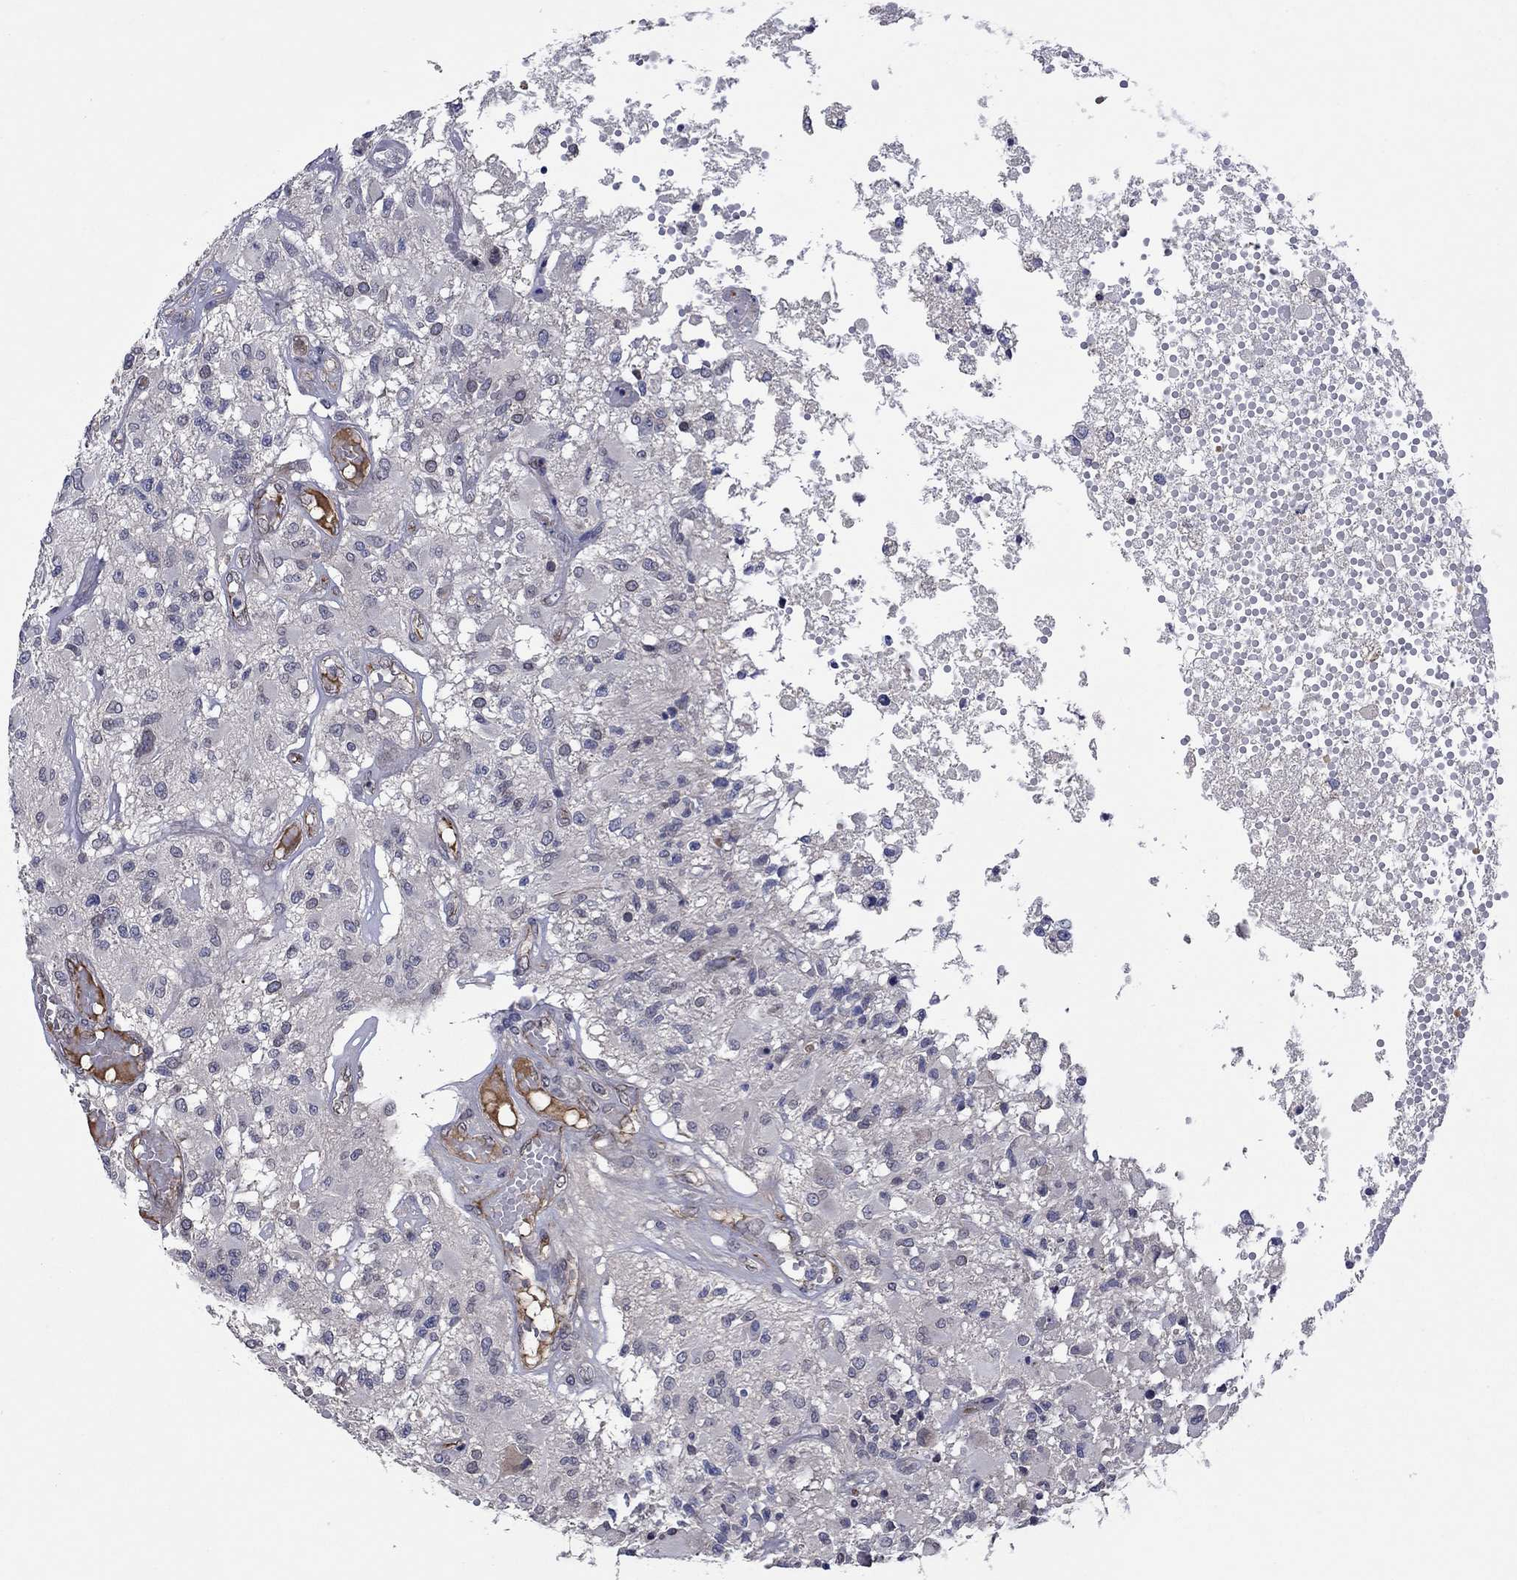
{"staining": {"intensity": "negative", "quantity": "none", "location": "none"}, "tissue": "glioma", "cell_type": "Tumor cells", "image_type": "cancer", "snomed": [{"axis": "morphology", "description": "Glioma, malignant, High grade"}, {"axis": "topography", "description": "Brain"}], "caption": "There is no significant staining in tumor cells of malignant glioma (high-grade).", "gene": "EMC9", "patient": {"sex": "female", "age": 63}}